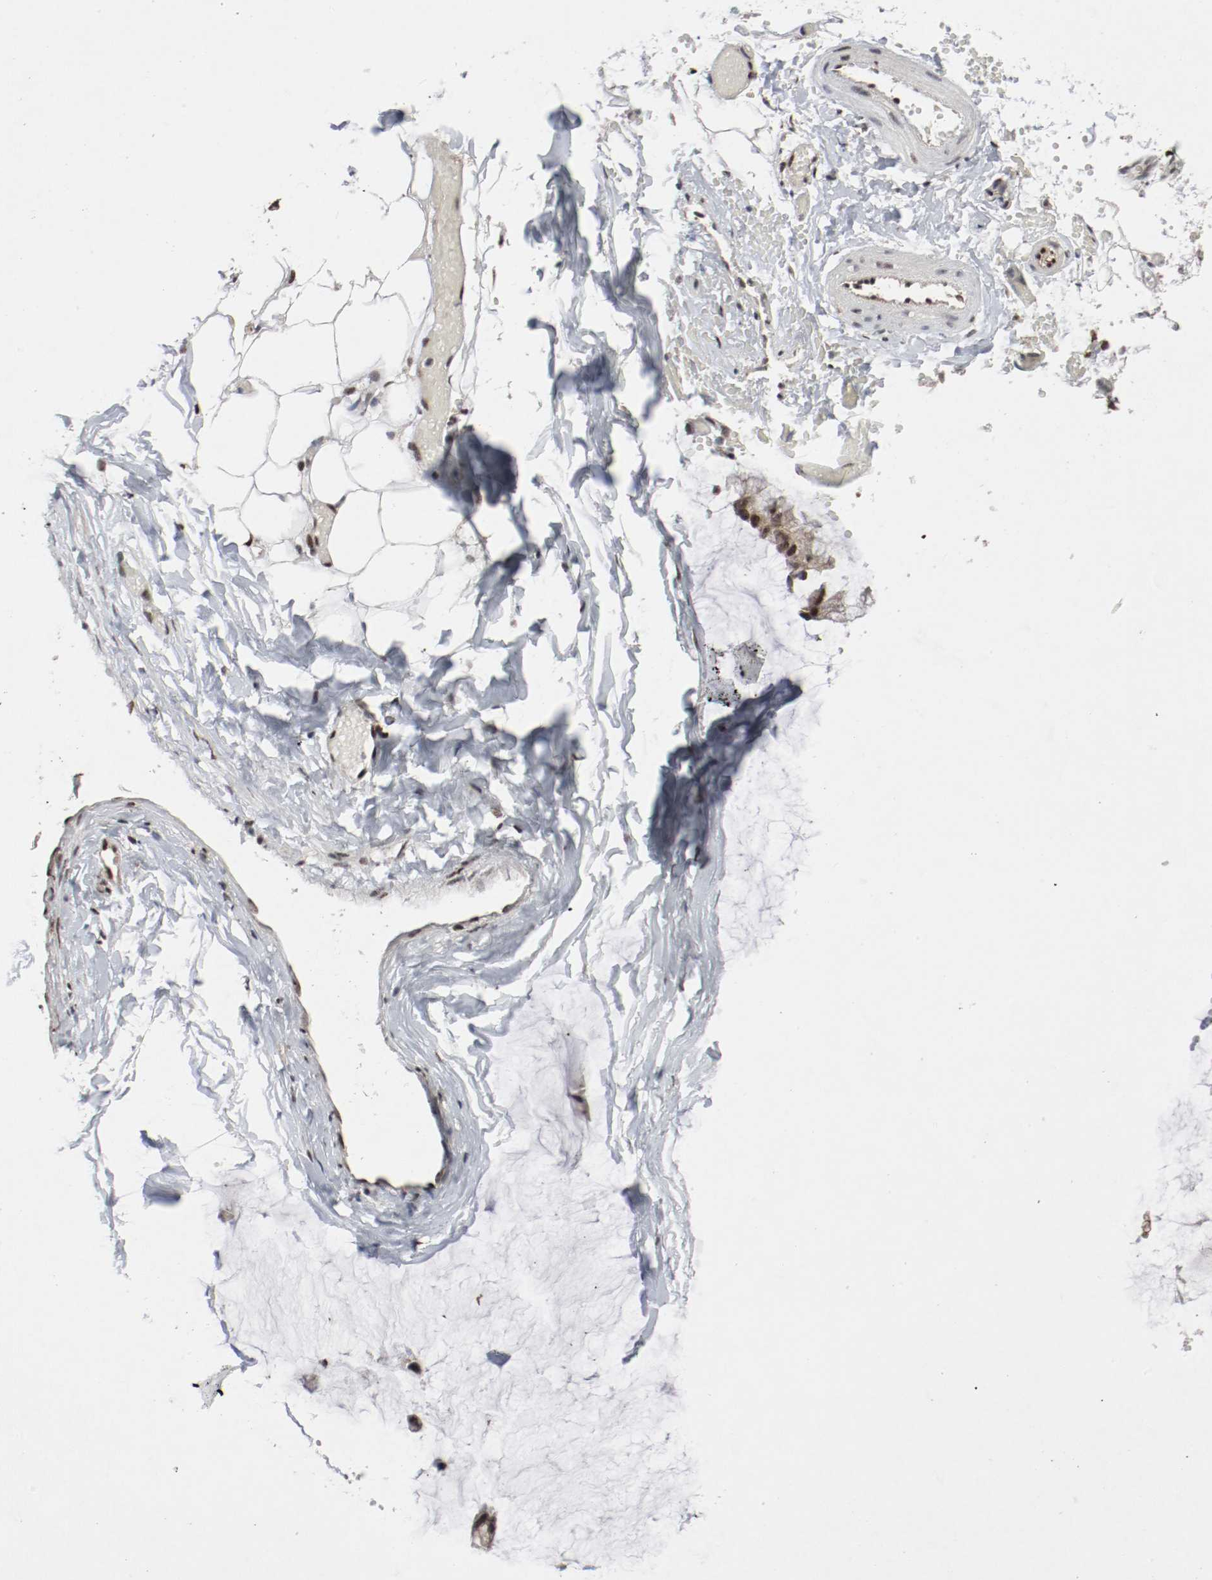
{"staining": {"intensity": "moderate", "quantity": ">75%", "location": "cytoplasmic/membranous,nuclear"}, "tissue": "ovarian cancer", "cell_type": "Tumor cells", "image_type": "cancer", "snomed": [{"axis": "morphology", "description": "Cystadenocarcinoma, mucinous, NOS"}, {"axis": "topography", "description": "Ovary"}], "caption": "Immunohistochemical staining of ovarian cancer displays medium levels of moderate cytoplasmic/membranous and nuclear staining in about >75% of tumor cells. The protein is stained brown, and the nuclei are stained in blue (DAB (3,3'-diaminobenzidine) IHC with brightfield microscopy, high magnification).", "gene": "CSNK2B", "patient": {"sex": "female", "age": 39}}